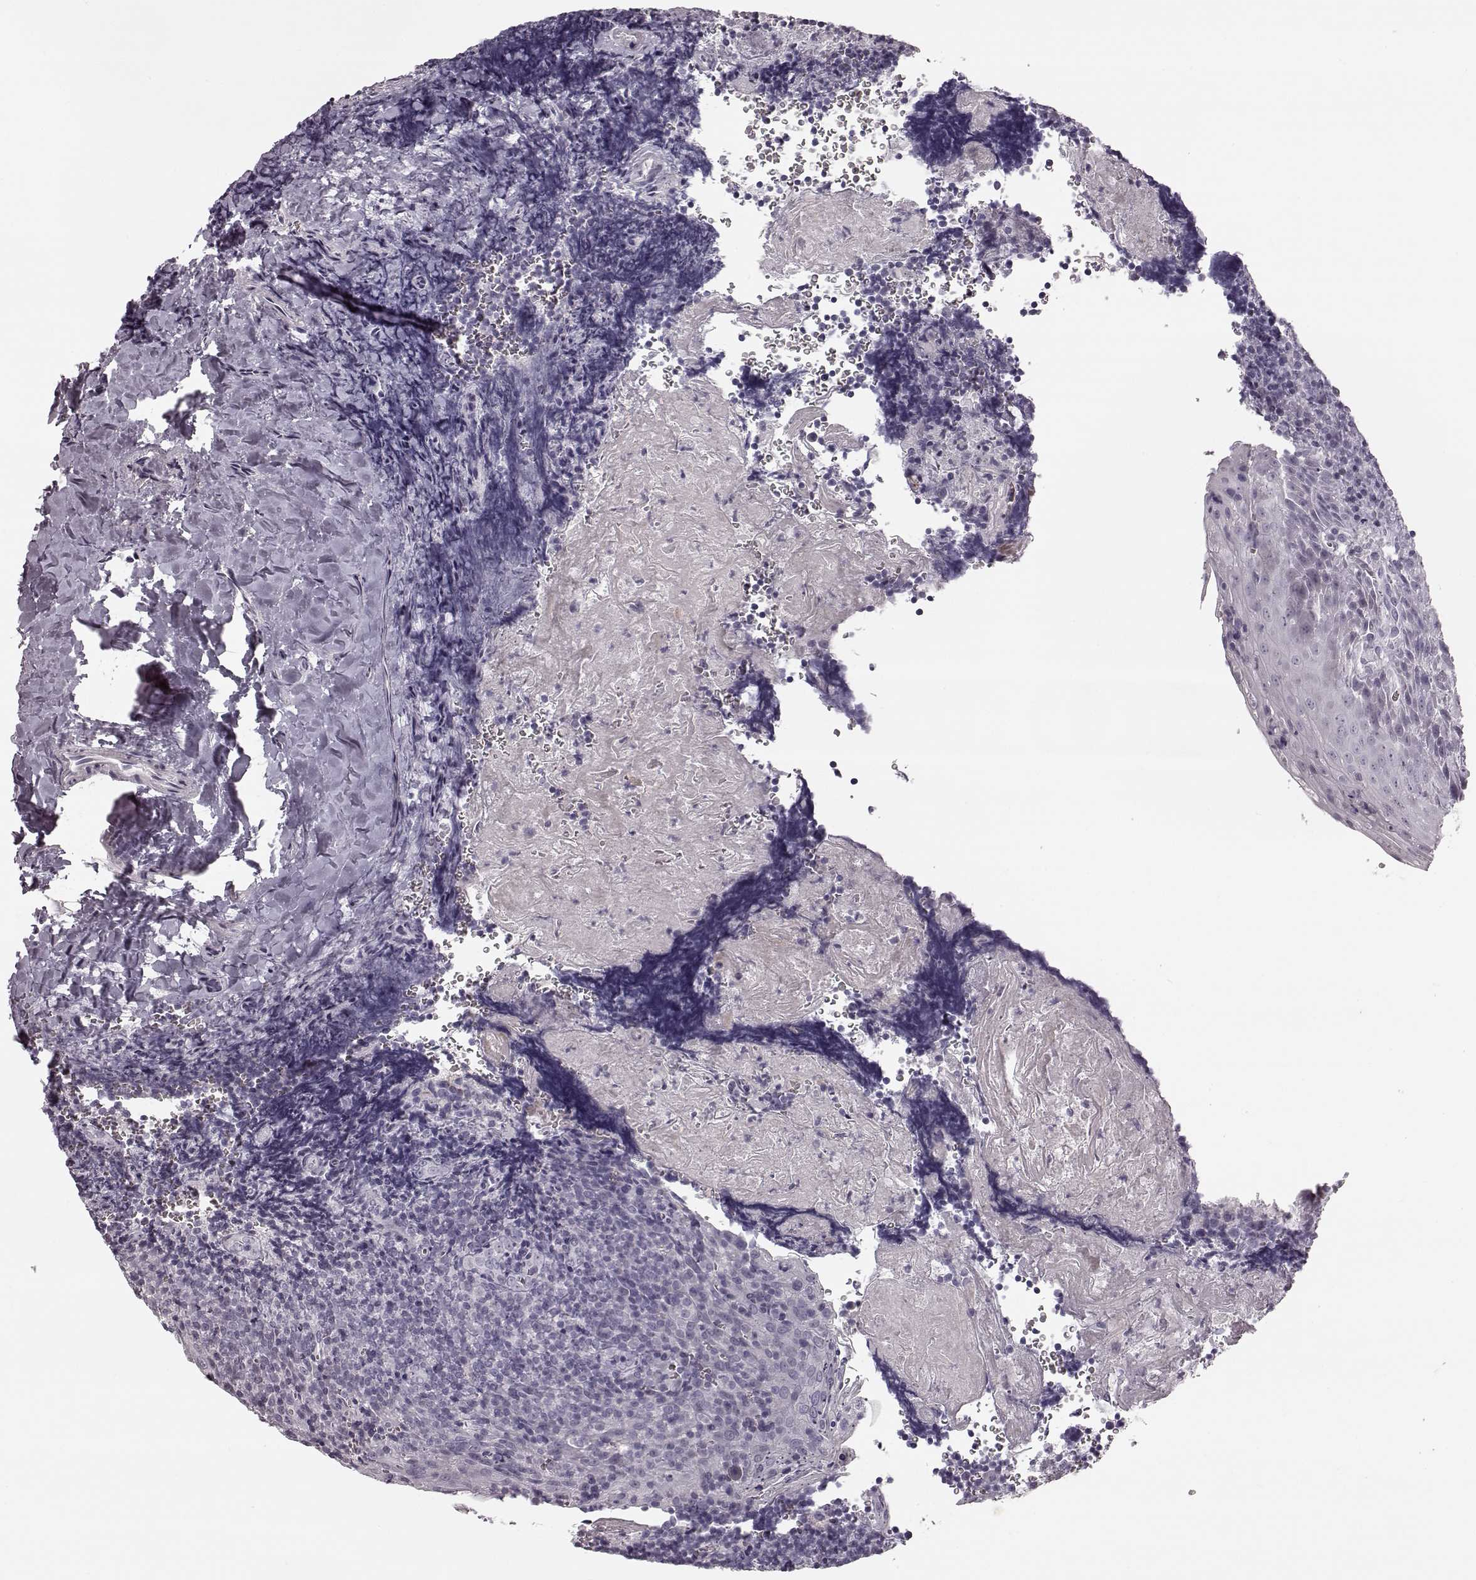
{"staining": {"intensity": "negative", "quantity": "none", "location": "none"}, "tissue": "tonsil", "cell_type": "Germinal center cells", "image_type": "normal", "snomed": [{"axis": "morphology", "description": "Normal tissue, NOS"}, {"axis": "morphology", "description": "Inflammation, NOS"}, {"axis": "topography", "description": "Tonsil"}], "caption": "A photomicrograph of tonsil stained for a protein exhibits no brown staining in germinal center cells.", "gene": "ZNF433", "patient": {"sex": "female", "age": 31}}